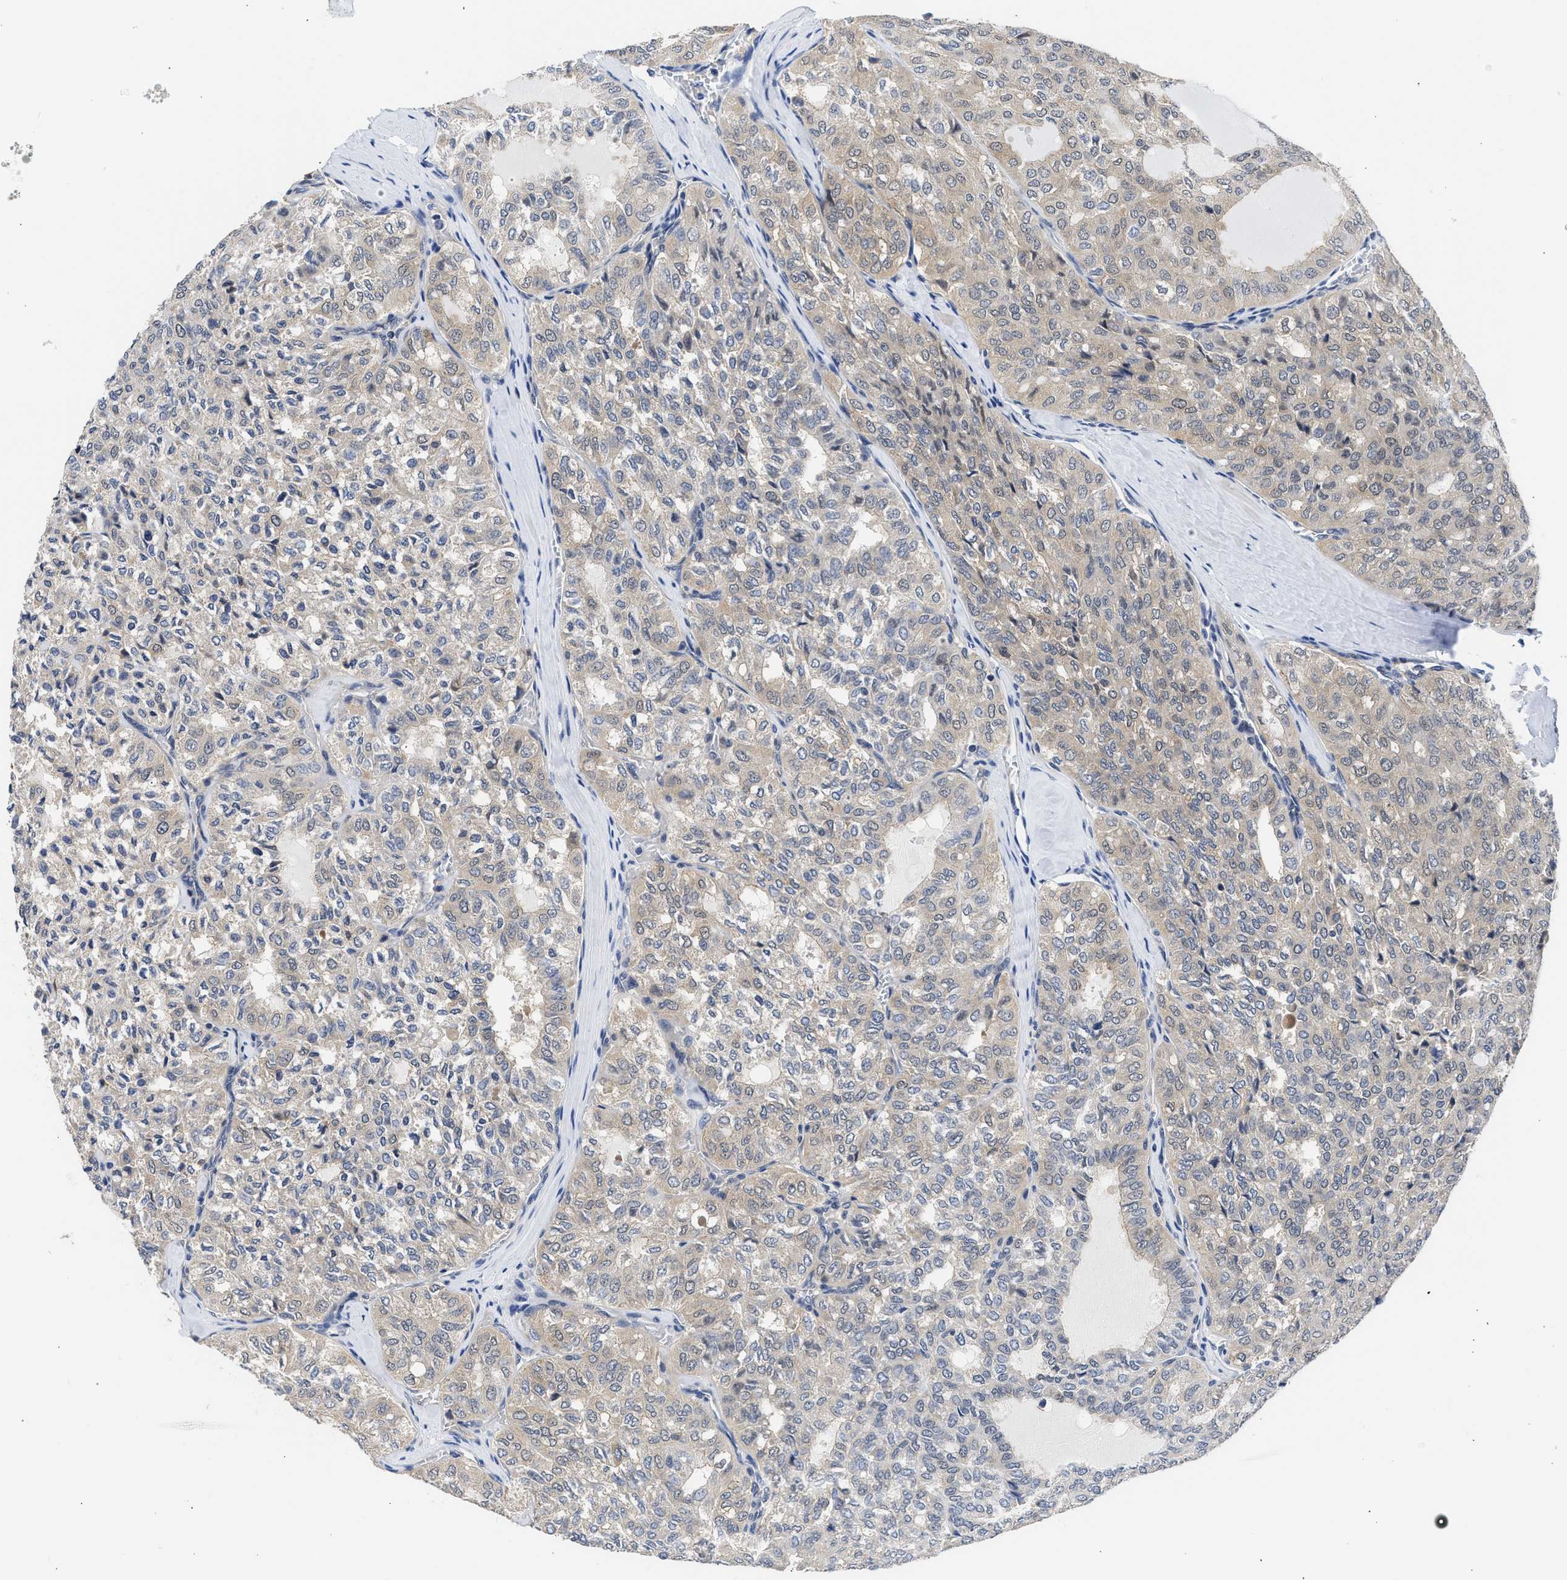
{"staining": {"intensity": "moderate", "quantity": "25%-75%", "location": "cytoplasmic/membranous"}, "tissue": "thyroid cancer", "cell_type": "Tumor cells", "image_type": "cancer", "snomed": [{"axis": "morphology", "description": "Follicular adenoma carcinoma, NOS"}, {"axis": "topography", "description": "Thyroid gland"}], "caption": "Immunohistochemical staining of follicular adenoma carcinoma (thyroid) exhibits moderate cytoplasmic/membranous protein staining in about 25%-75% of tumor cells. (Brightfield microscopy of DAB IHC at high magnification).", "gene": "XPO5", "patient": {"sex": "male", "age": 75}}